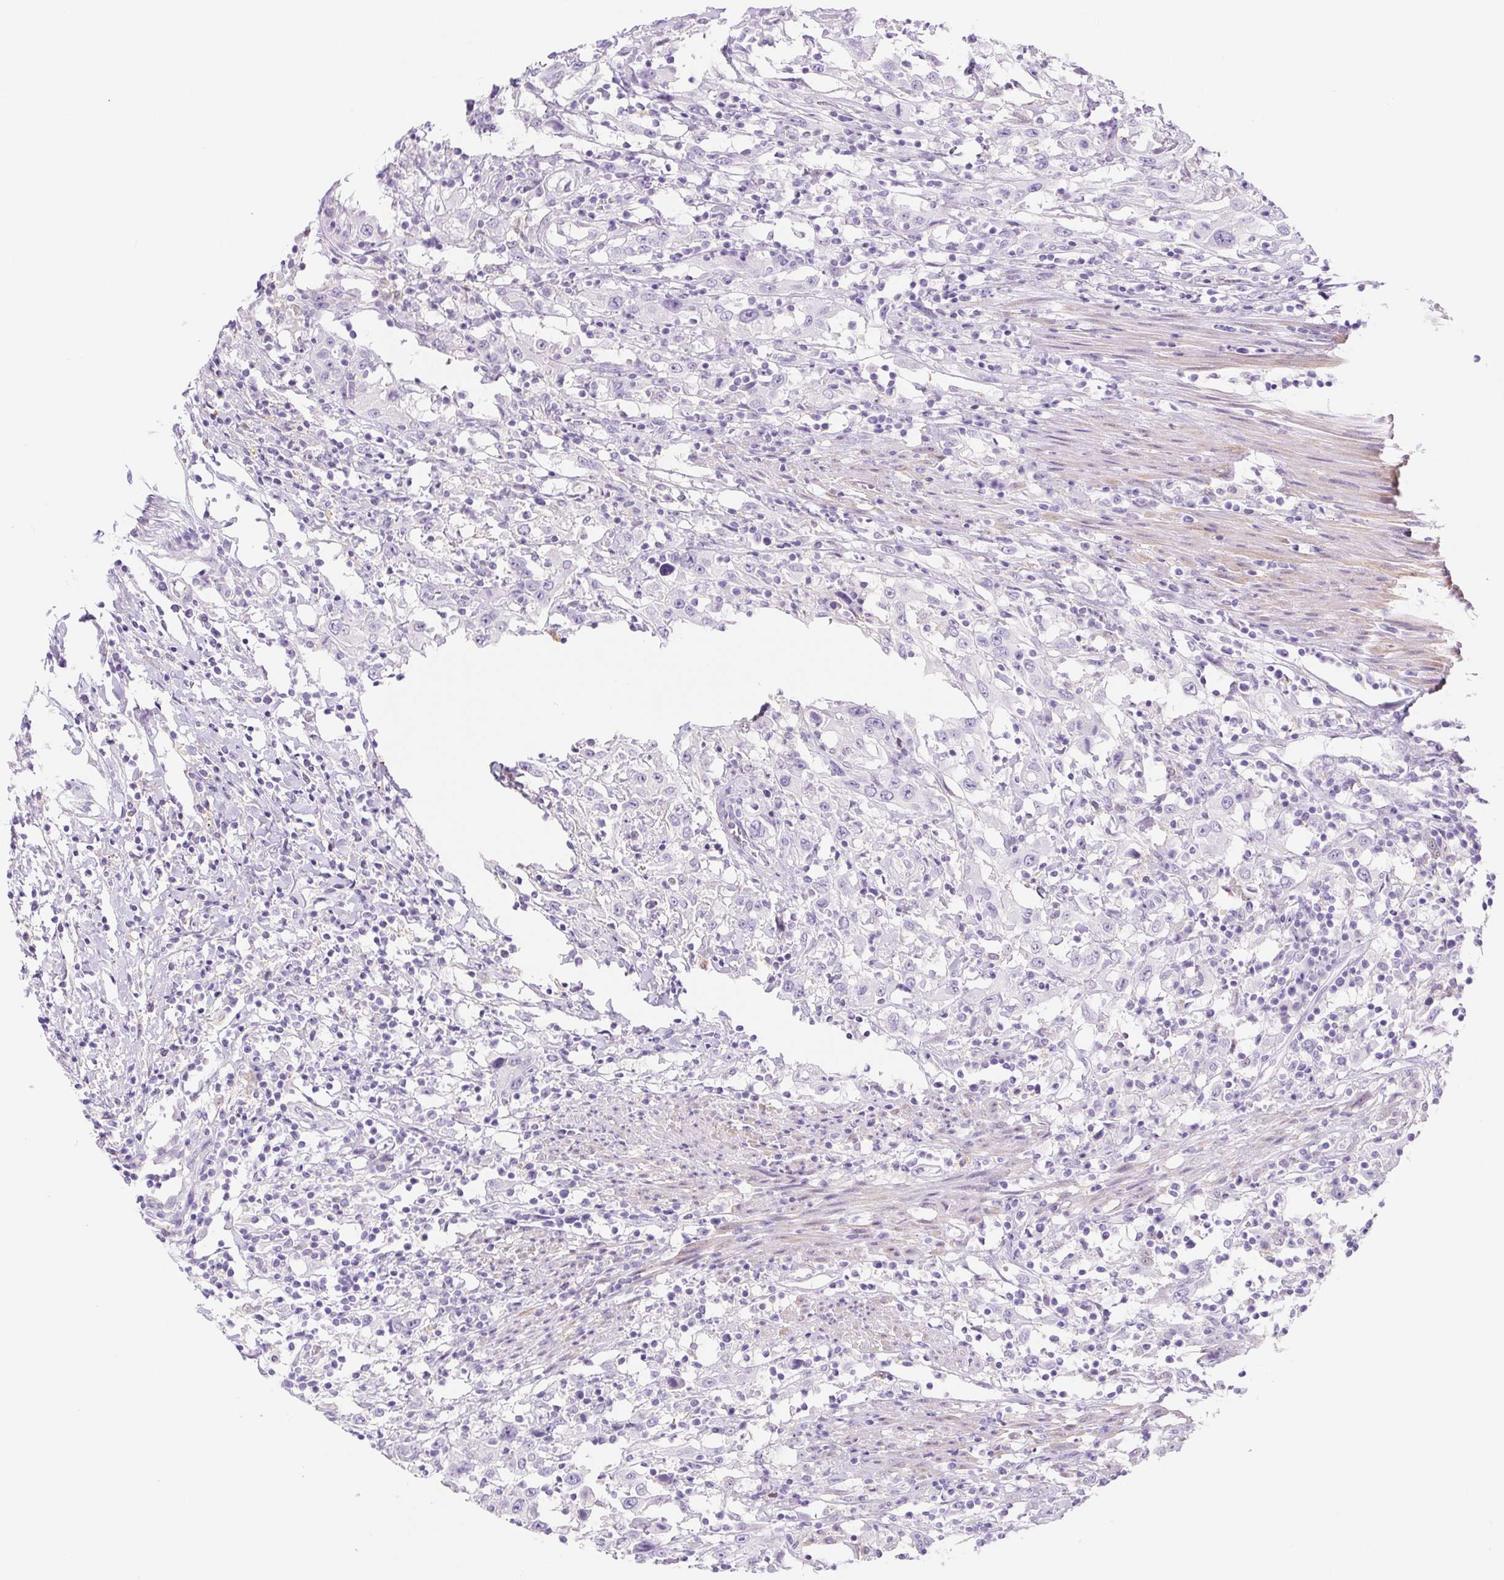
{"staining": {"intensity": "negative", "quantity": "none", "location": "none"}, "tissue": "urothelial cancer", "cell_type": "Tumor cells", "image_type": "cancer", "snomed": [{"axis": "morphology", "description": "Urothelial carcinoma, High grade"}, {"axis": "topography", "description": "Urinary bladder"}], "caption": "Immunohistochemical staining of urothelial cancer exhibits no significant expression in tumor cells.", "gene": "DYNC2LI1", "patient": {"sex": "male", "age": 61}}